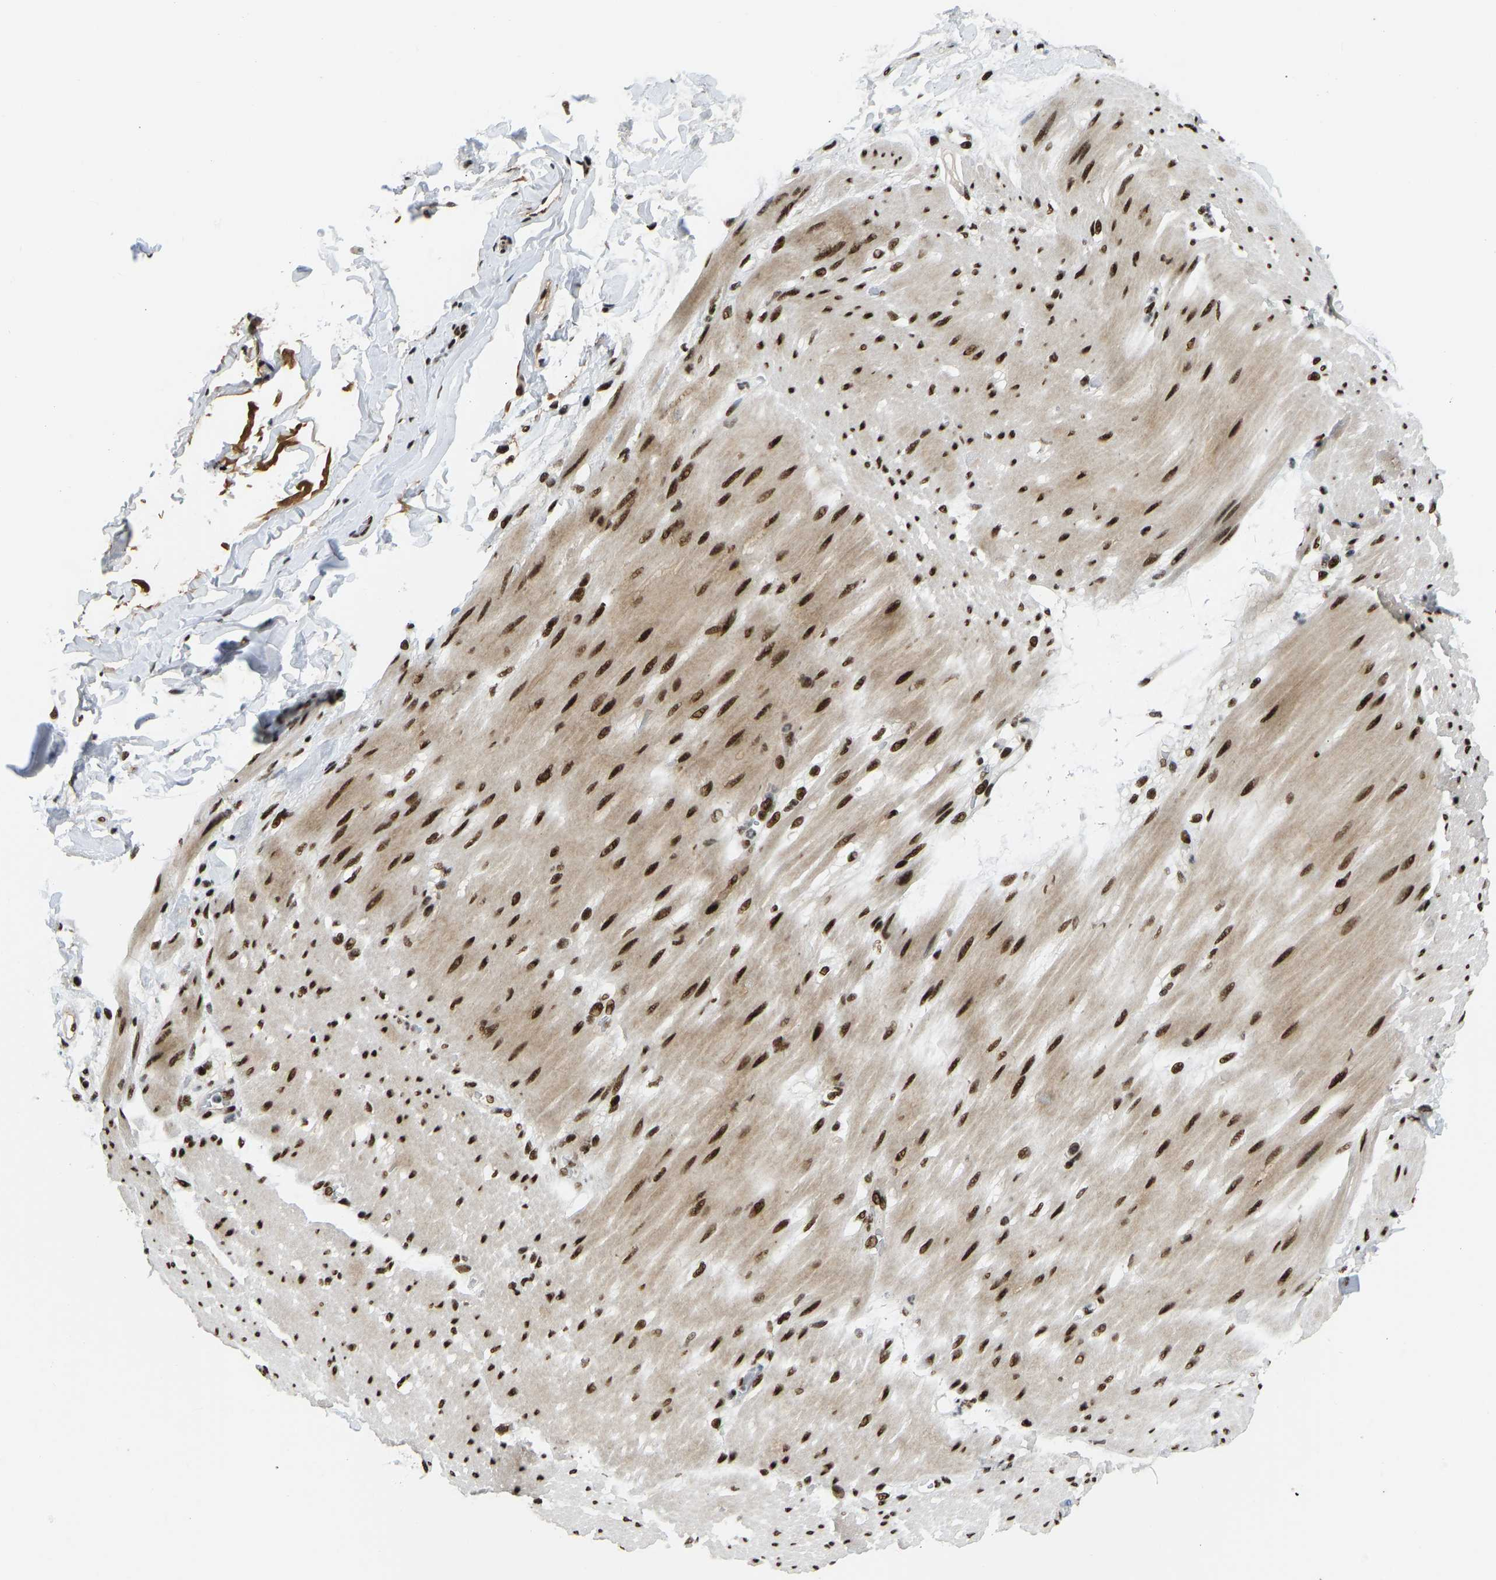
{"staining": {"intensity": "moderate", "quantity": ">75%", "location": "nuclear"}, "tissue": "adipose tissue", "cell_type": "Adipocytes", "image_type": "normal", "snomed": [{"axis": "morphology", "description": "Normal tissue, NOS"}, {"axis": "morphology", "description": "Adenocarcinoma, NOS"}, {"axis": "topography", "description": "Duodenum"}, {"axis": "topography", "description": "Peripheral nerve tissue"}], "caption": "Adipose tissue was stained to show a protein in brown. There is medium levels of moderate nuclear staining in approximately >75% of adipocytes. The staining was performed using DAB (3,3'-diaminobenzidine), with brown indicating positive protein expression. Nuclei are stained blue with hematoxylin.", "gene": "FOXK1", "patient": {"sex": "female", "age": 60}}